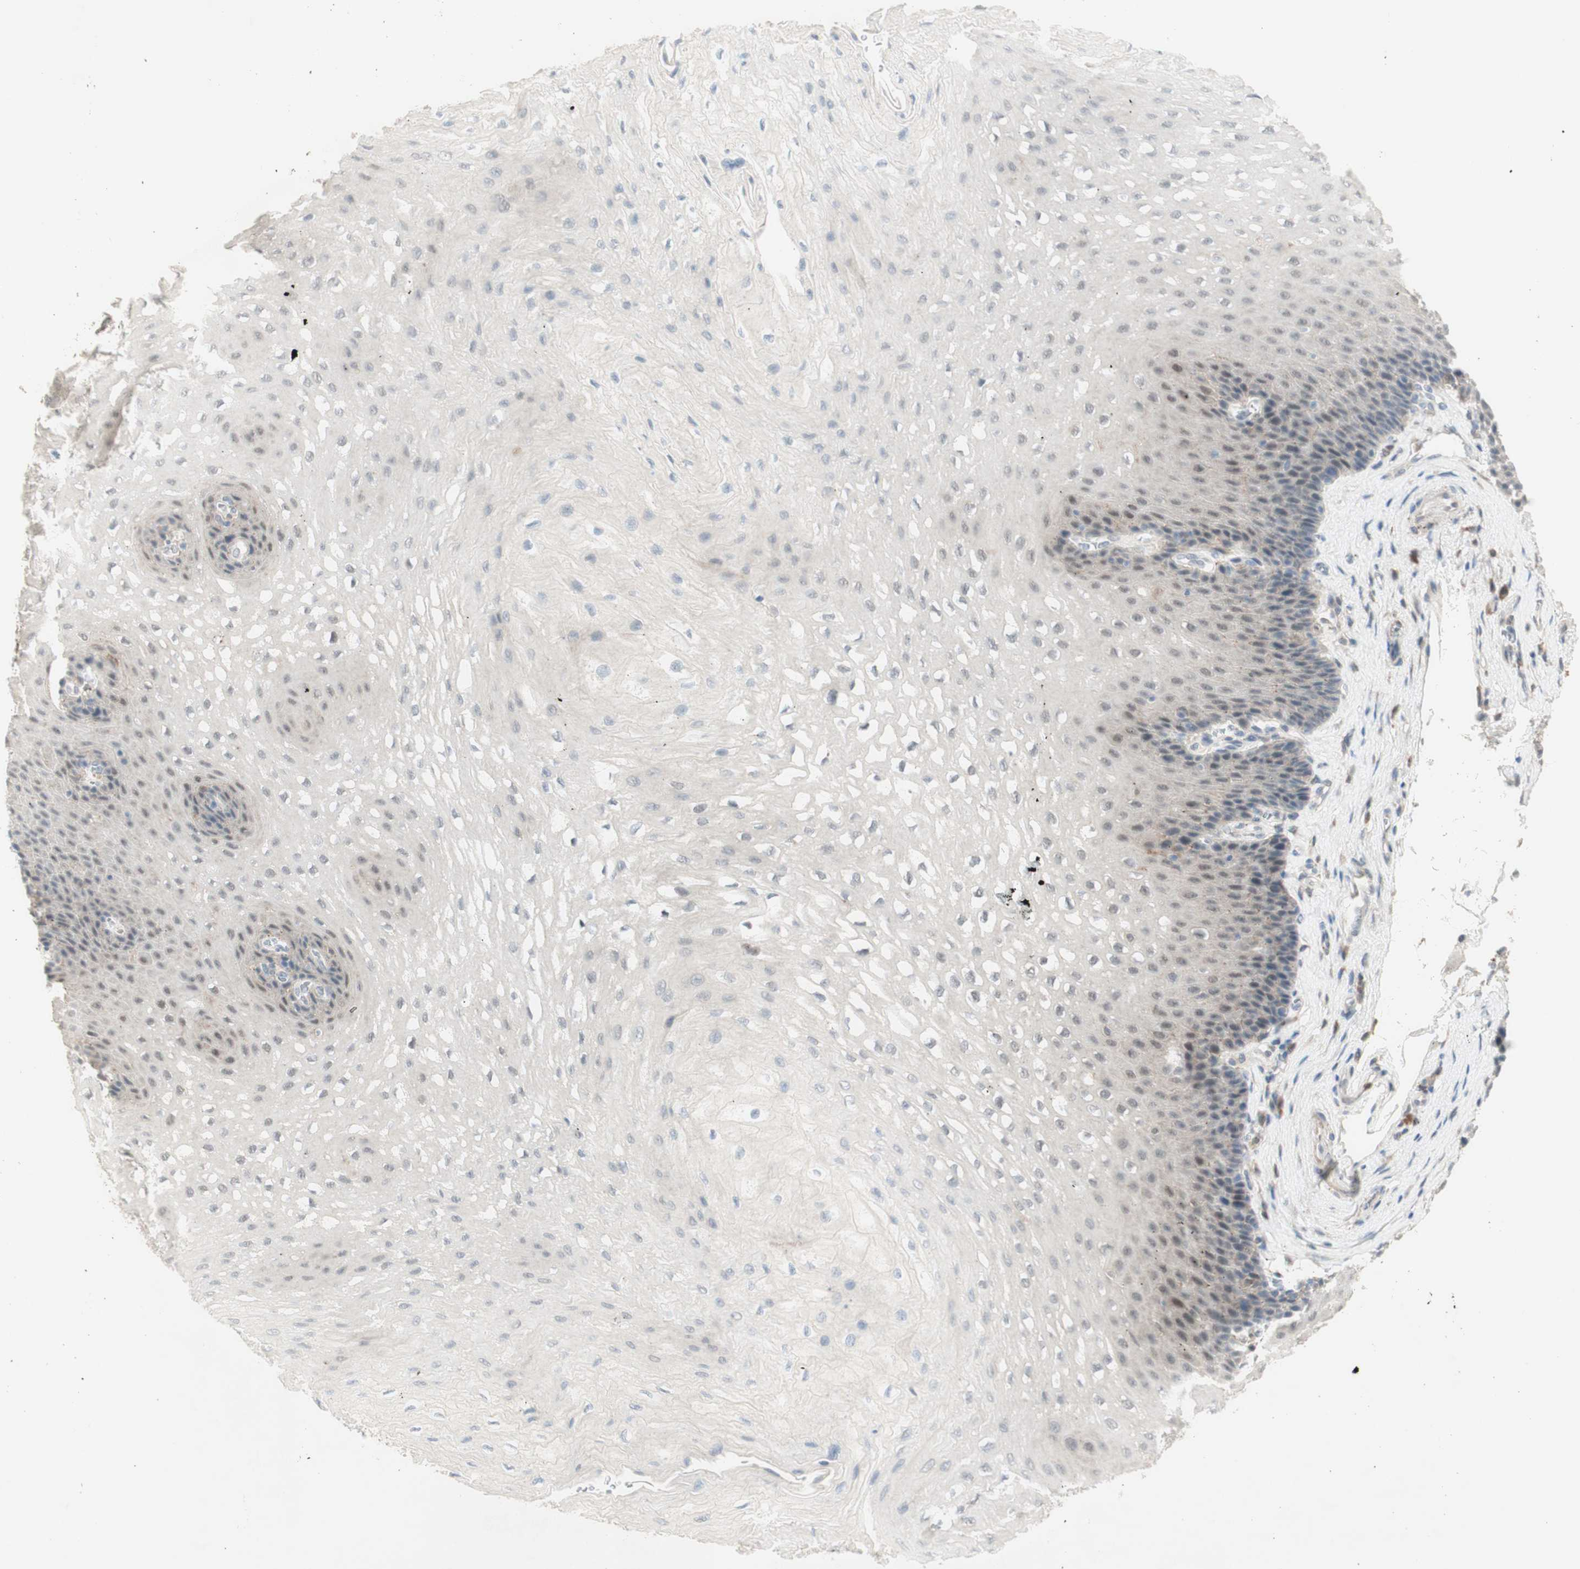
{"staining": {"intensity": "negative", "quantity": "none", "location": "none"}, "tissue": "esophagus", "cell_type": "Squamous epithelial cells", "image_type": "normal", "snomed": [{"axis": "morphology", "description": "Normal tissue, NOS"}, {"axis": "topography", "description": "Esophagus"}], "caption": "The micrograph displays no significant expression in squamous epithelial cells of esophagus. (Brightfield microscopy of DAB (3,3'-diaminobenzidine) immunohistochemistry at high magnification).", "gene": "GAPT", "patient": {"sex": "female", "age": 72}}